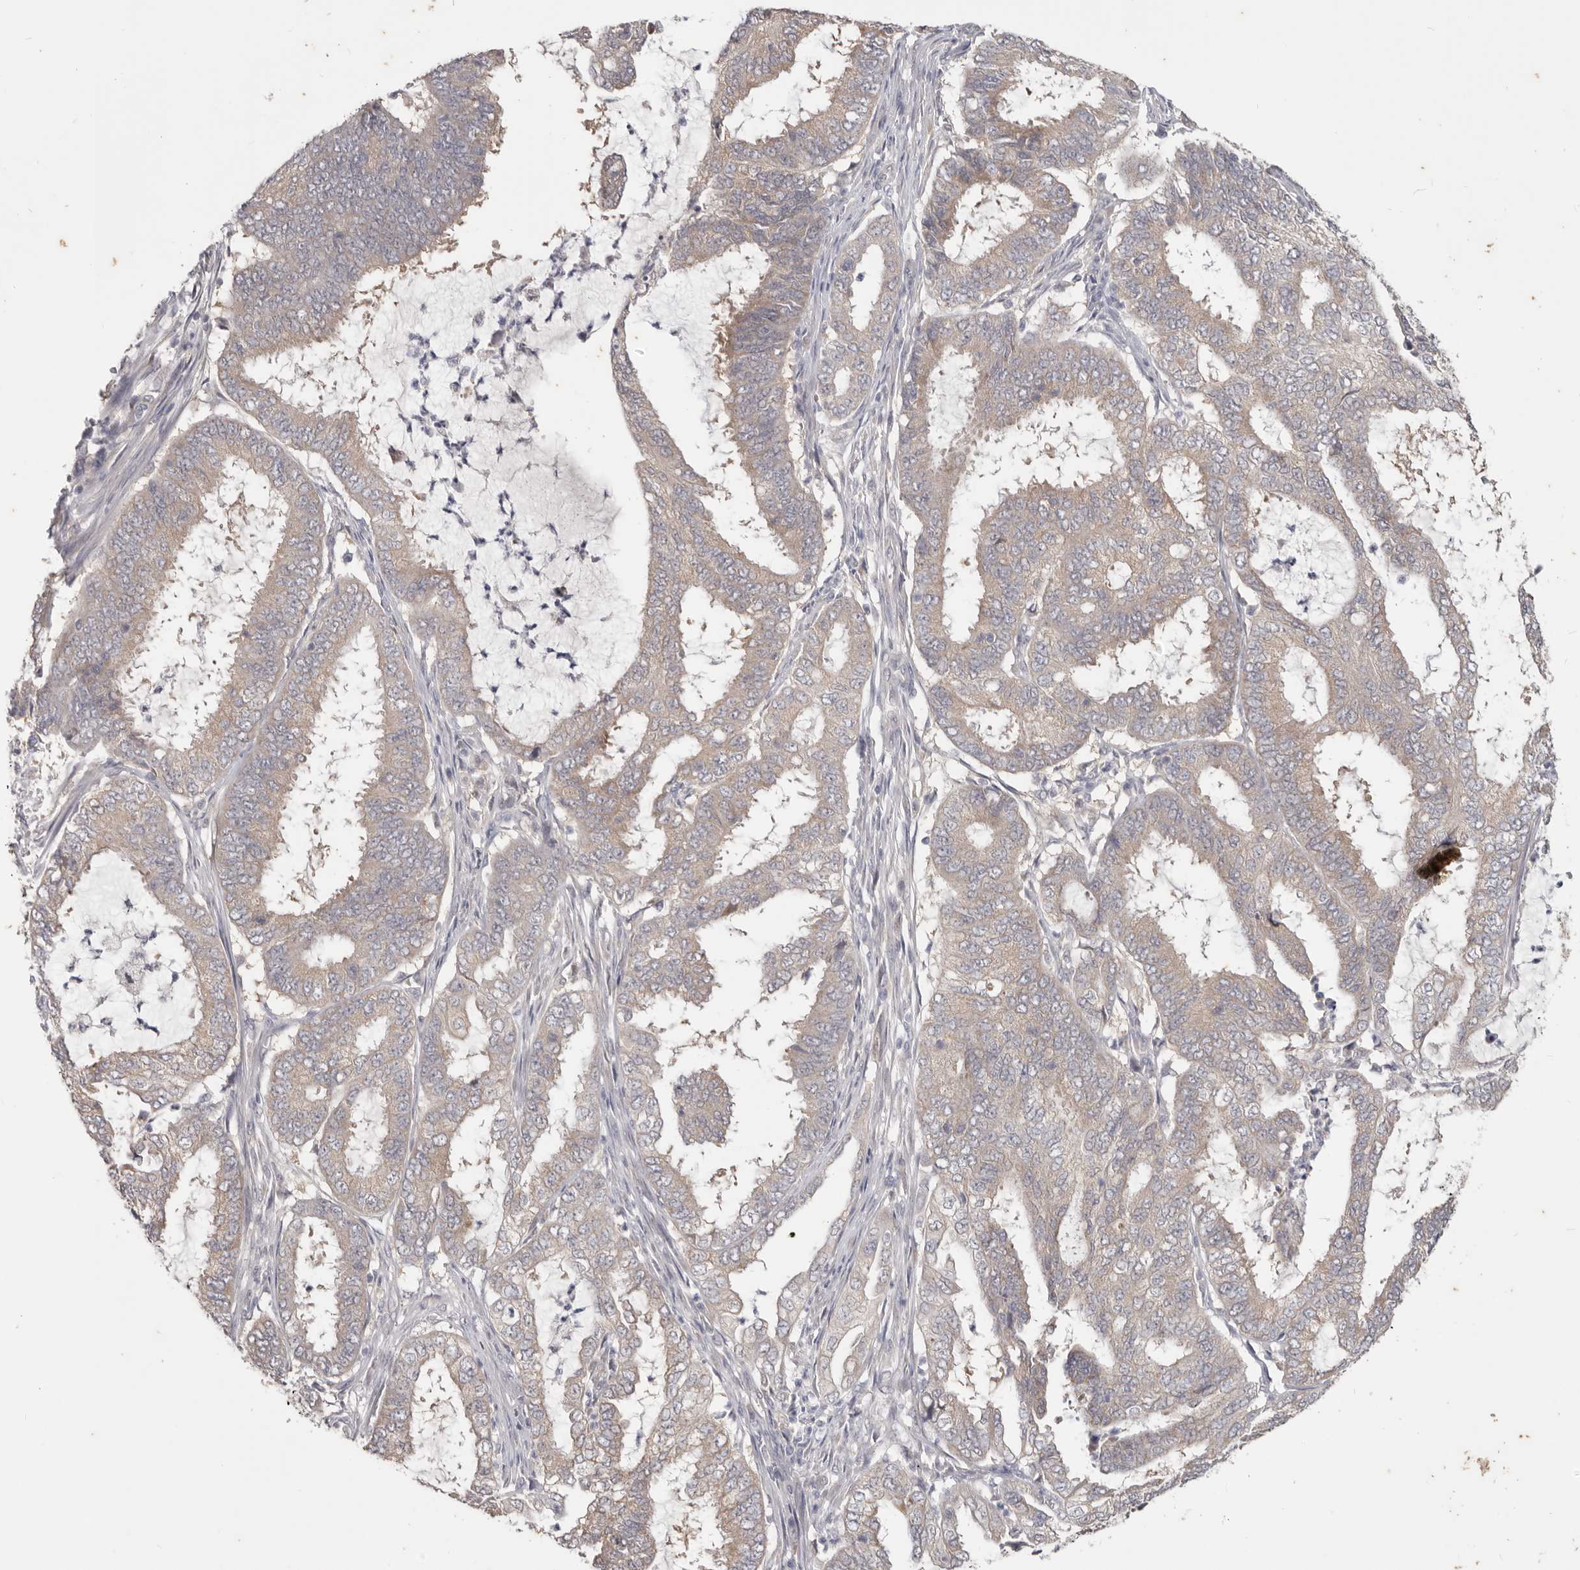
{"staining": {"intensity": "weak", "quantity": "25%-75%", "location": "cytoplasmic/membranous"}, "tissue": "endometrial cancer", "cell_type": "Tumor cells", "image_type": "cancer", "snomed": [{"axis": "morphology", "description": "Adenocarcinoma, NOS"}, {"axis": "topography", "description": "Endometrium"}], "caption": "This is a photomicrograph of immunohistochemistry (IHC) staining of adenocarcinoma (endometrial), which shows weak expression in the cytoplasmic/membranous of tumor cells.", "gene": "WDR77", "patient": {"sex": "female", "age": 51}}